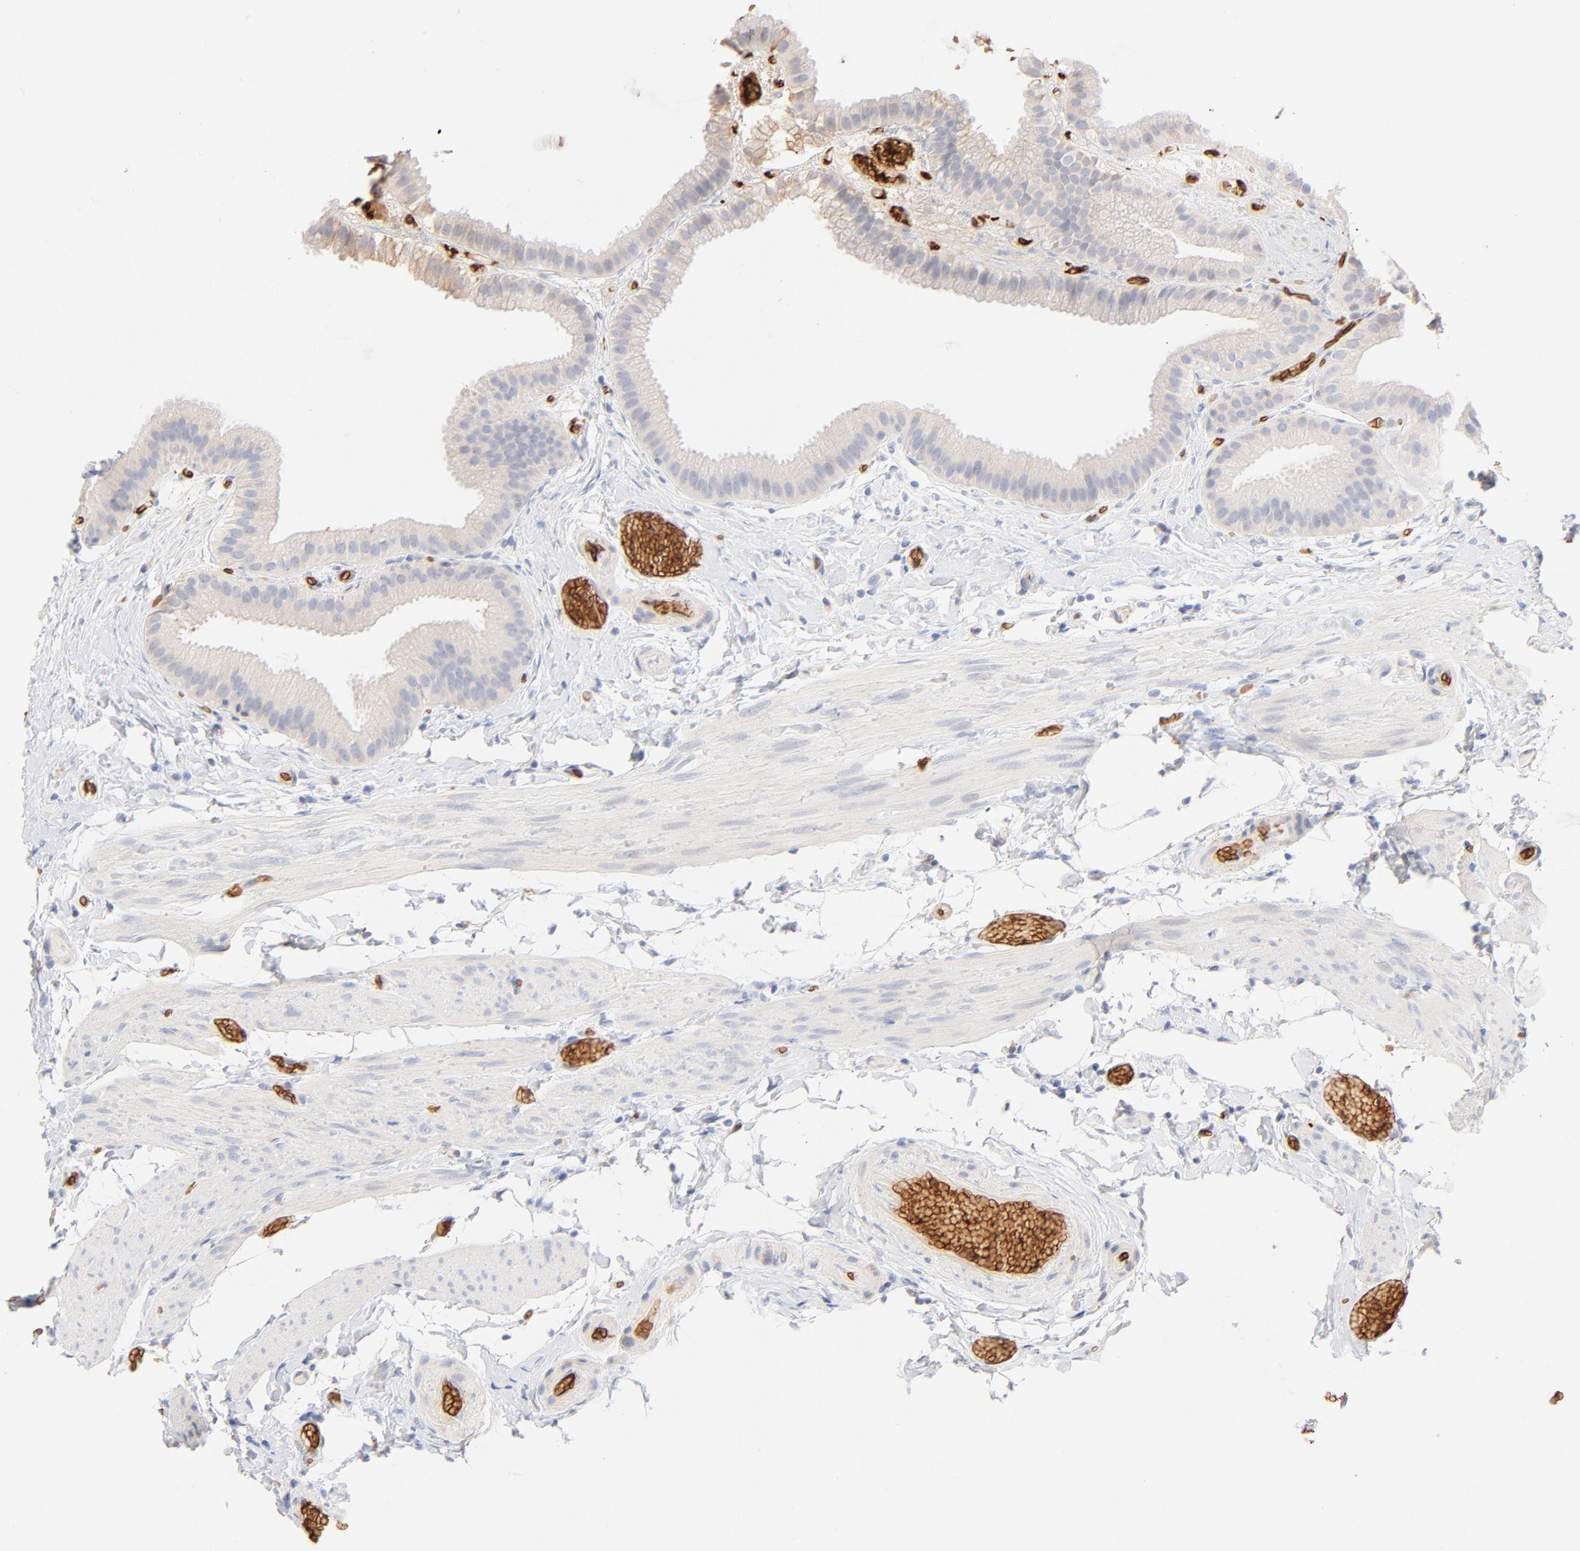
{"staining": {"intensity": "negative", "quantity": "none", "location": "none"}, "tissue": "gallbladder", "cell_type": "Glandular cells", "image_type": "normal", "snomed": [{"axis": "morphology", "description": "Normal tissue, NOS"}, {"axis": "topography", "description": "Gallbladder"}], "caption": "An image of human gallbladder is negative for staining in glandular cells. Brightfield microscopy of immunohistochemistry stained with DAB (3,3'-diaminobenzidine) (brown) and hematoxylin (blue), captured at high magnification.", "gene": "SPTB", "patient": {"sex": "female", "age": 63}}